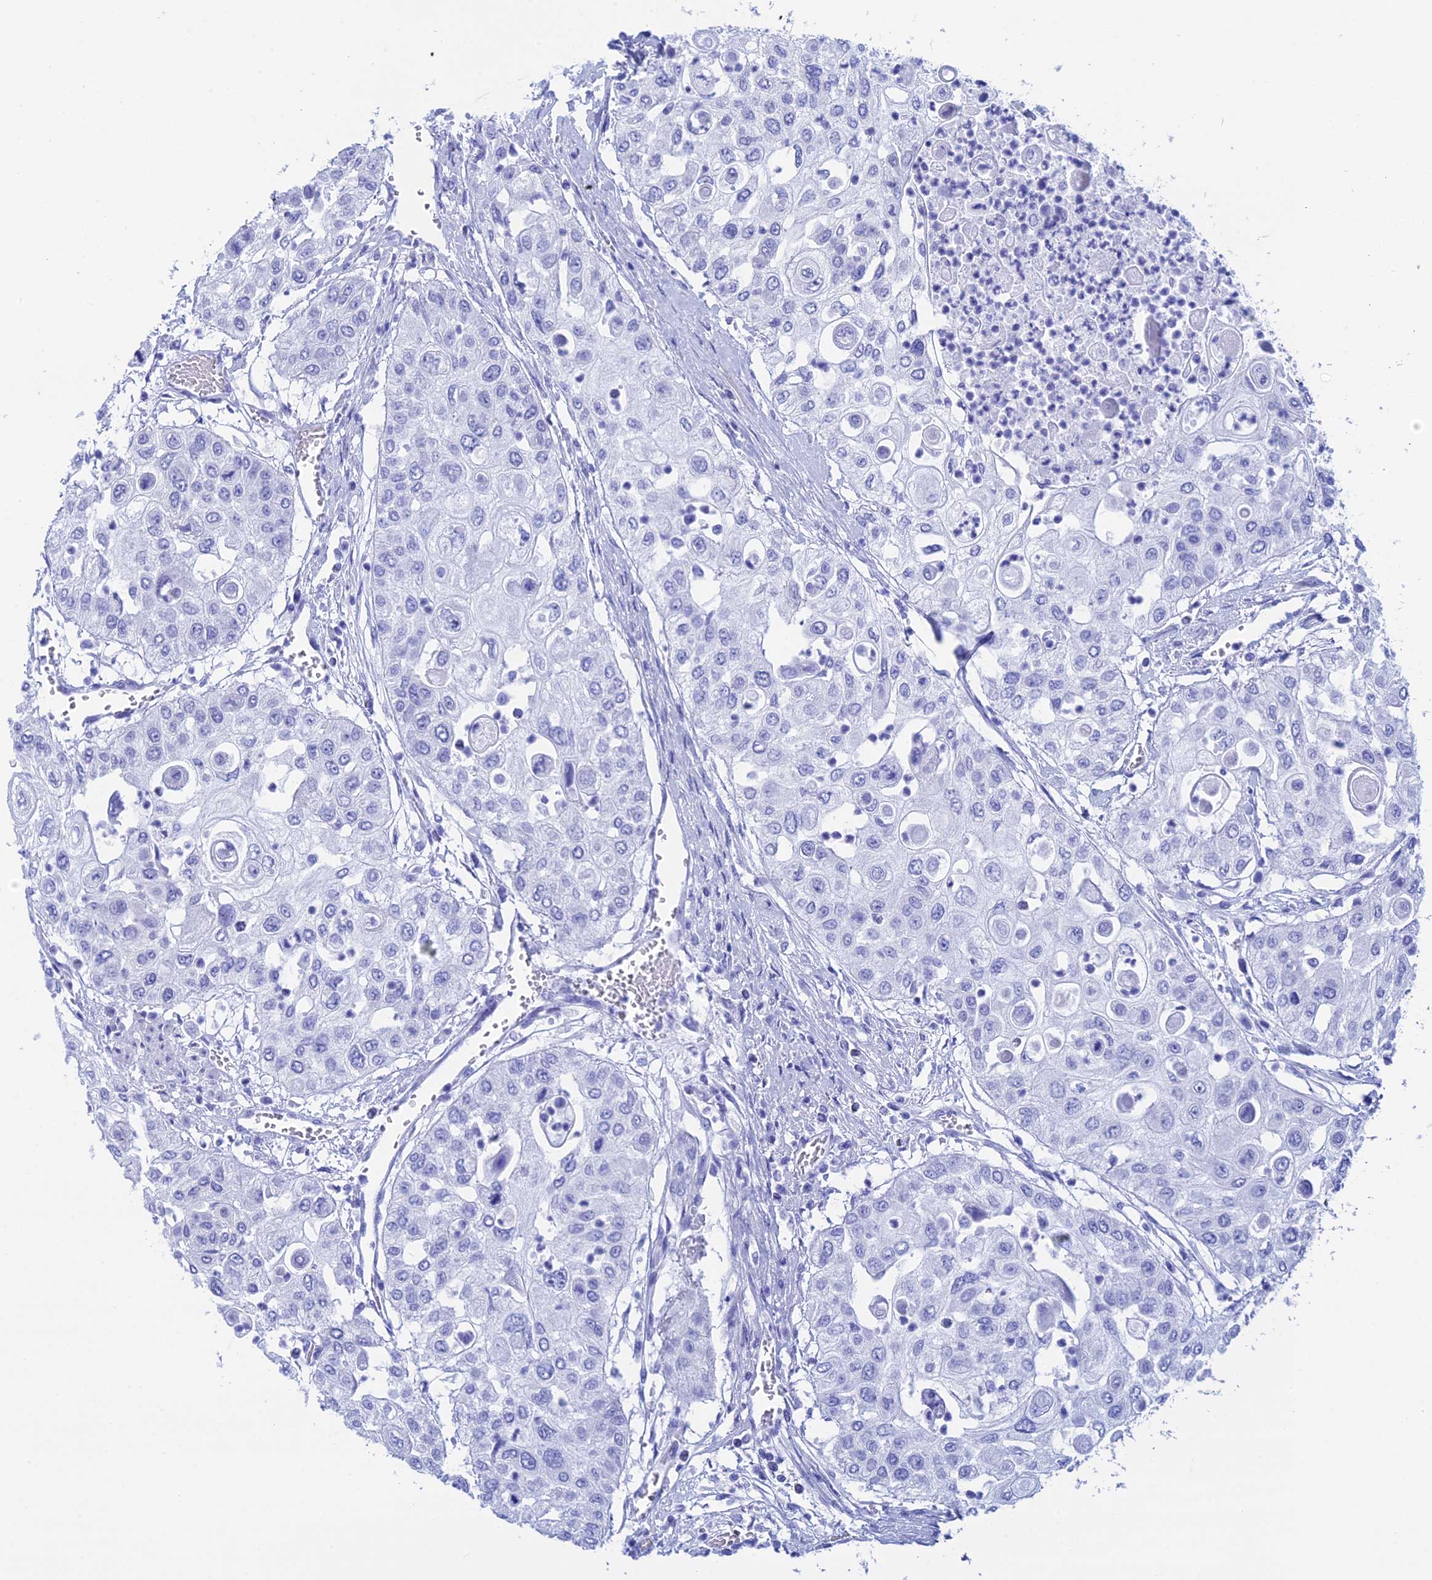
{"staining": {"intensity": "negative", "quantity": "none", "location": "none"}, "tissue": "urothelial cancer", "cell_type": "Tumor cells", "image_type": "cancer", "snomed": [{"axis": "morphology", "description": "Urothelial carcinoma, High grade"}, {"axis": "topography", "description": "Urinary bladder"}], "caption": "This is an immunohistochemistry (IHC) histopathology image of urothelial cancer. There is no positivity in tumor cells.", "gene": "TEX101", "patient": {"sex": "female", "age": 79}}